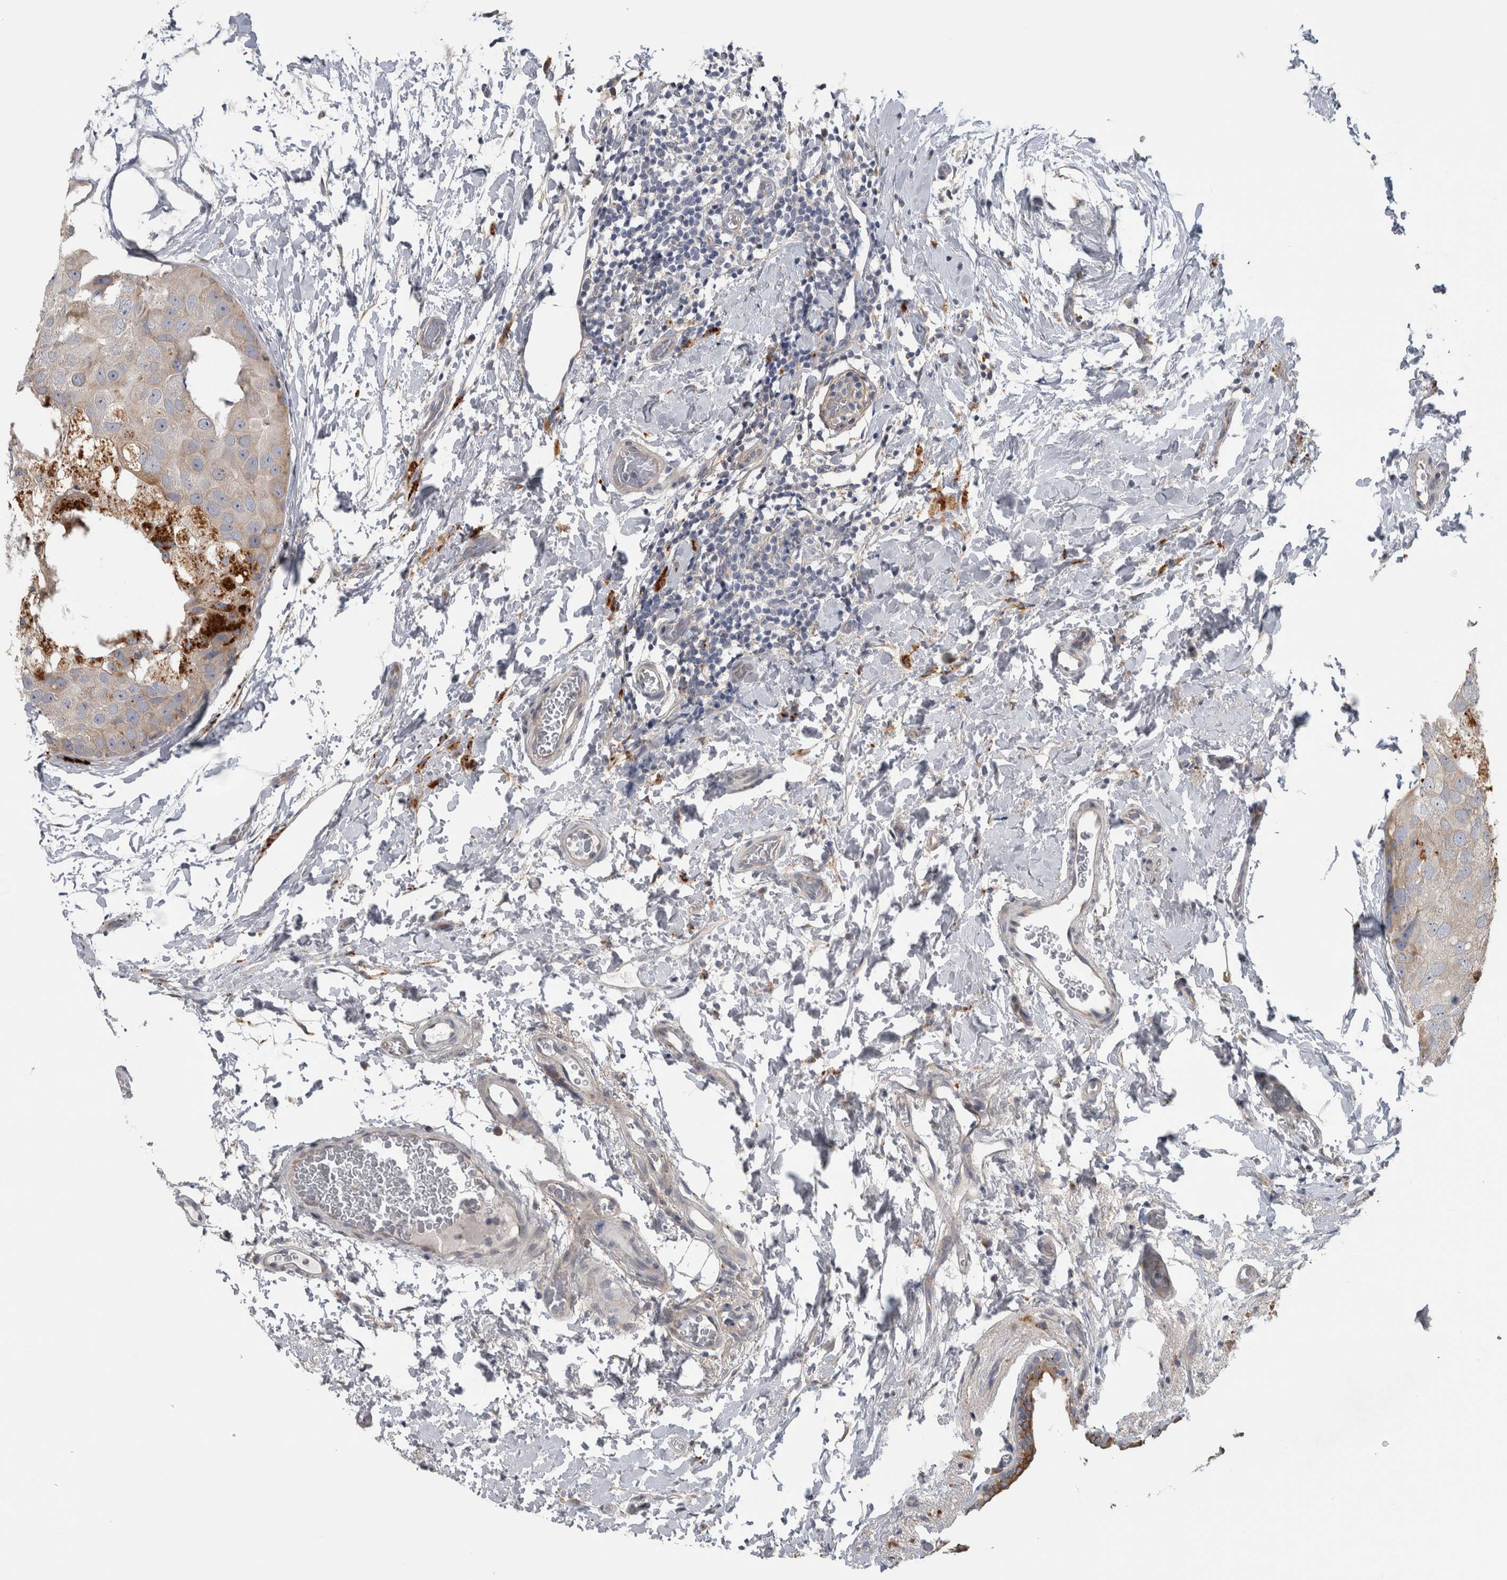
{"staining": {"intensity": "moderate", "quantity": "25%-75%", "location": "cytoplasmic/membranous"}, "tissue": "breast cancer", "cell_type": "Tumor cells", "image_type": "cancer", "snomed": [{"axis": "morphology", "description": "Duct carcinoma"}, {"axis": "topography", "description": "Breast"}], "caption": "Breast cancer tissue demonstrates moderate cytoplasmic/membranous positivity in about 25%-75% of tumor cells", "gene": "ATXN2", "patient": {"sex": "female", "age": 62}}